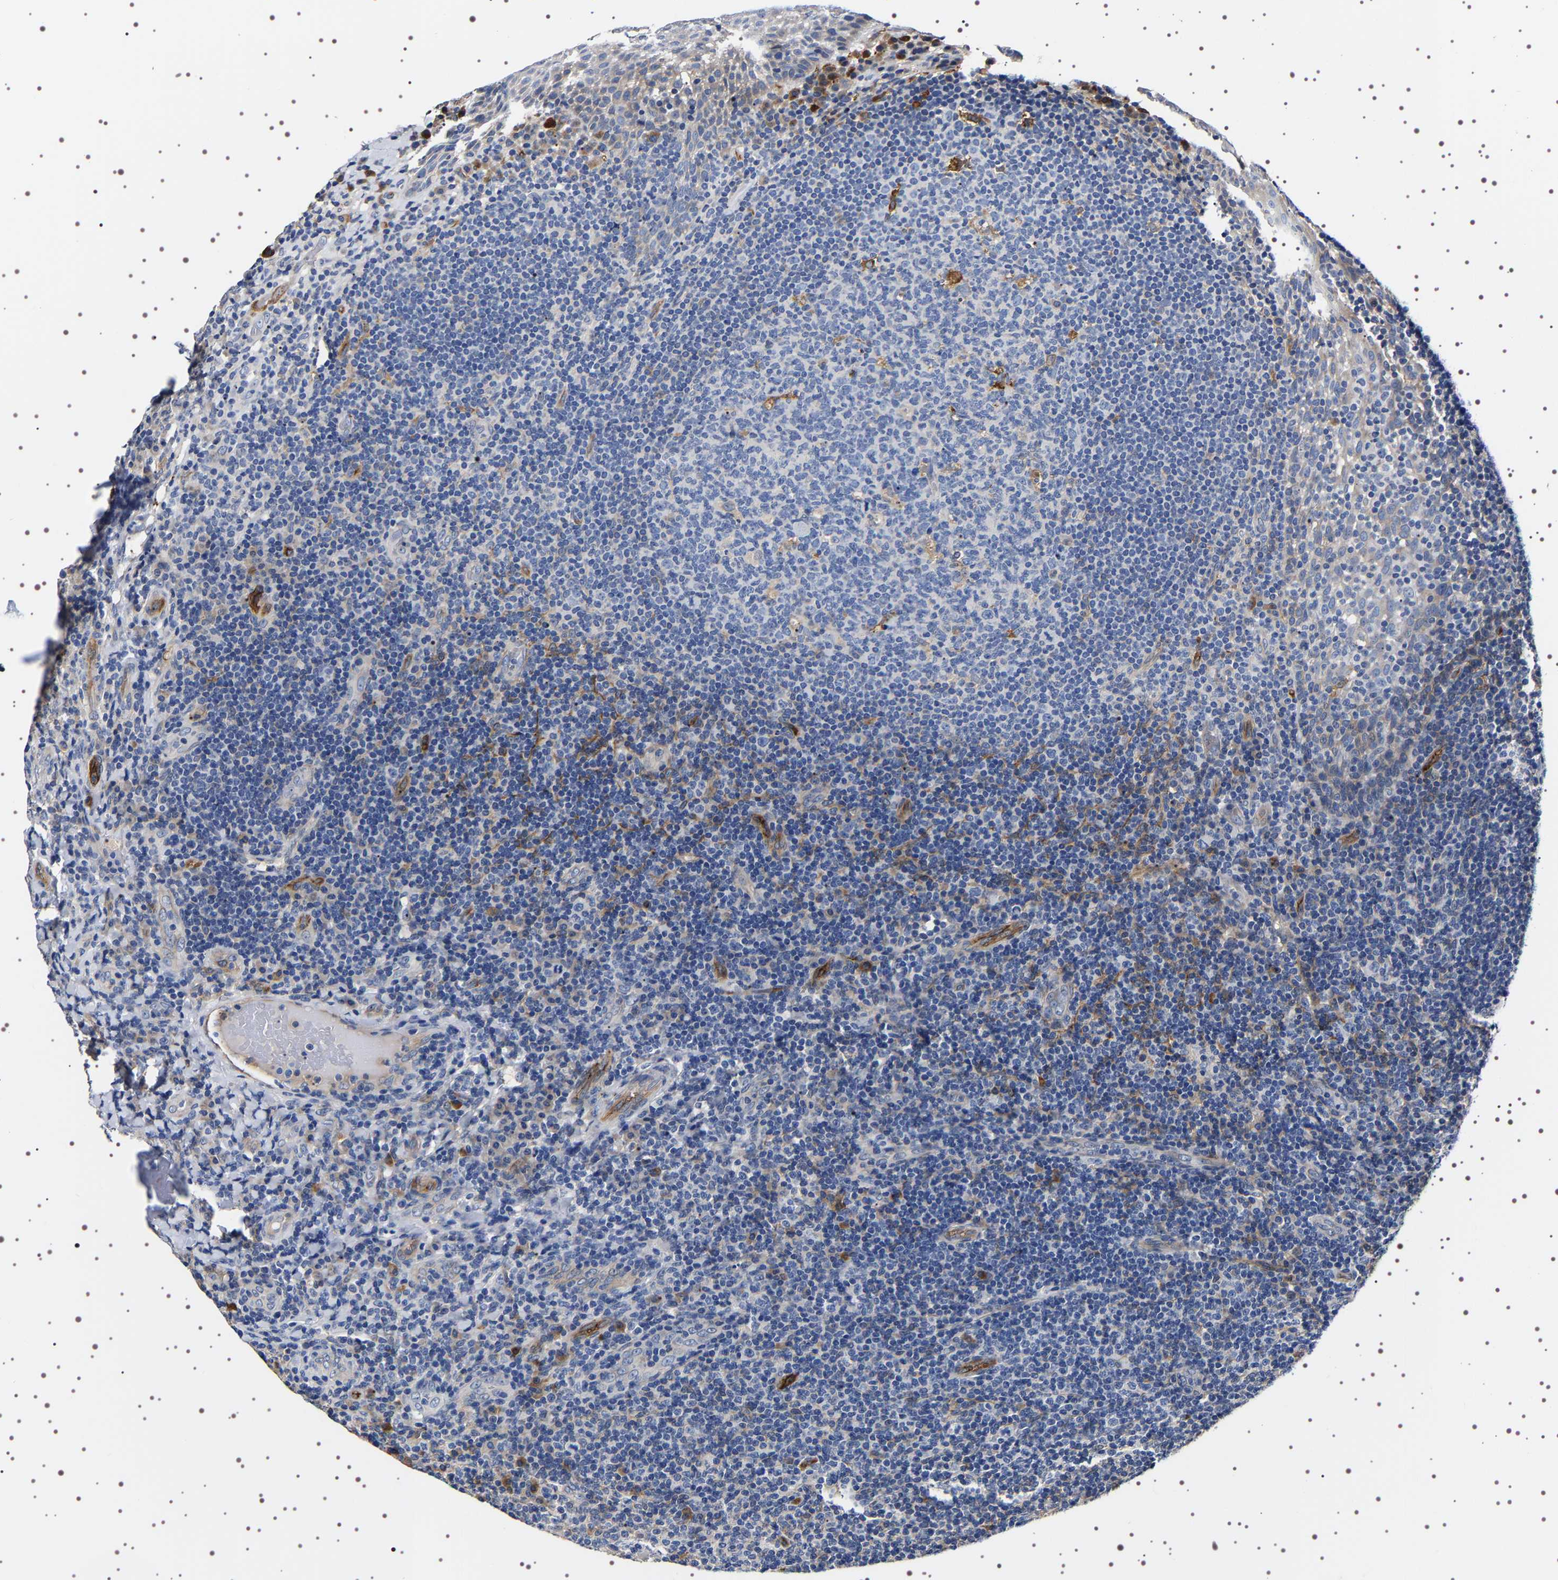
{"staining": {"intensity": "weak", "quantity": "<25%", "location": "cytoplasmic/membranous"}, "tissue": "tonsil", "cell_type": "Germinal center cells", "image_type": "normal", "snomed": [{"axis": "morphology", "description": "Normal tissue, NOS"}, {"axis": "topography", "description": "Tonsil"}], "caption": "Human tonsil stained for a protein using immunohistochemistry (IHC) reveals no positivity in germinal center cells.", "gene": "ALPL", "patient": {"sex": "male", "age": 17}}